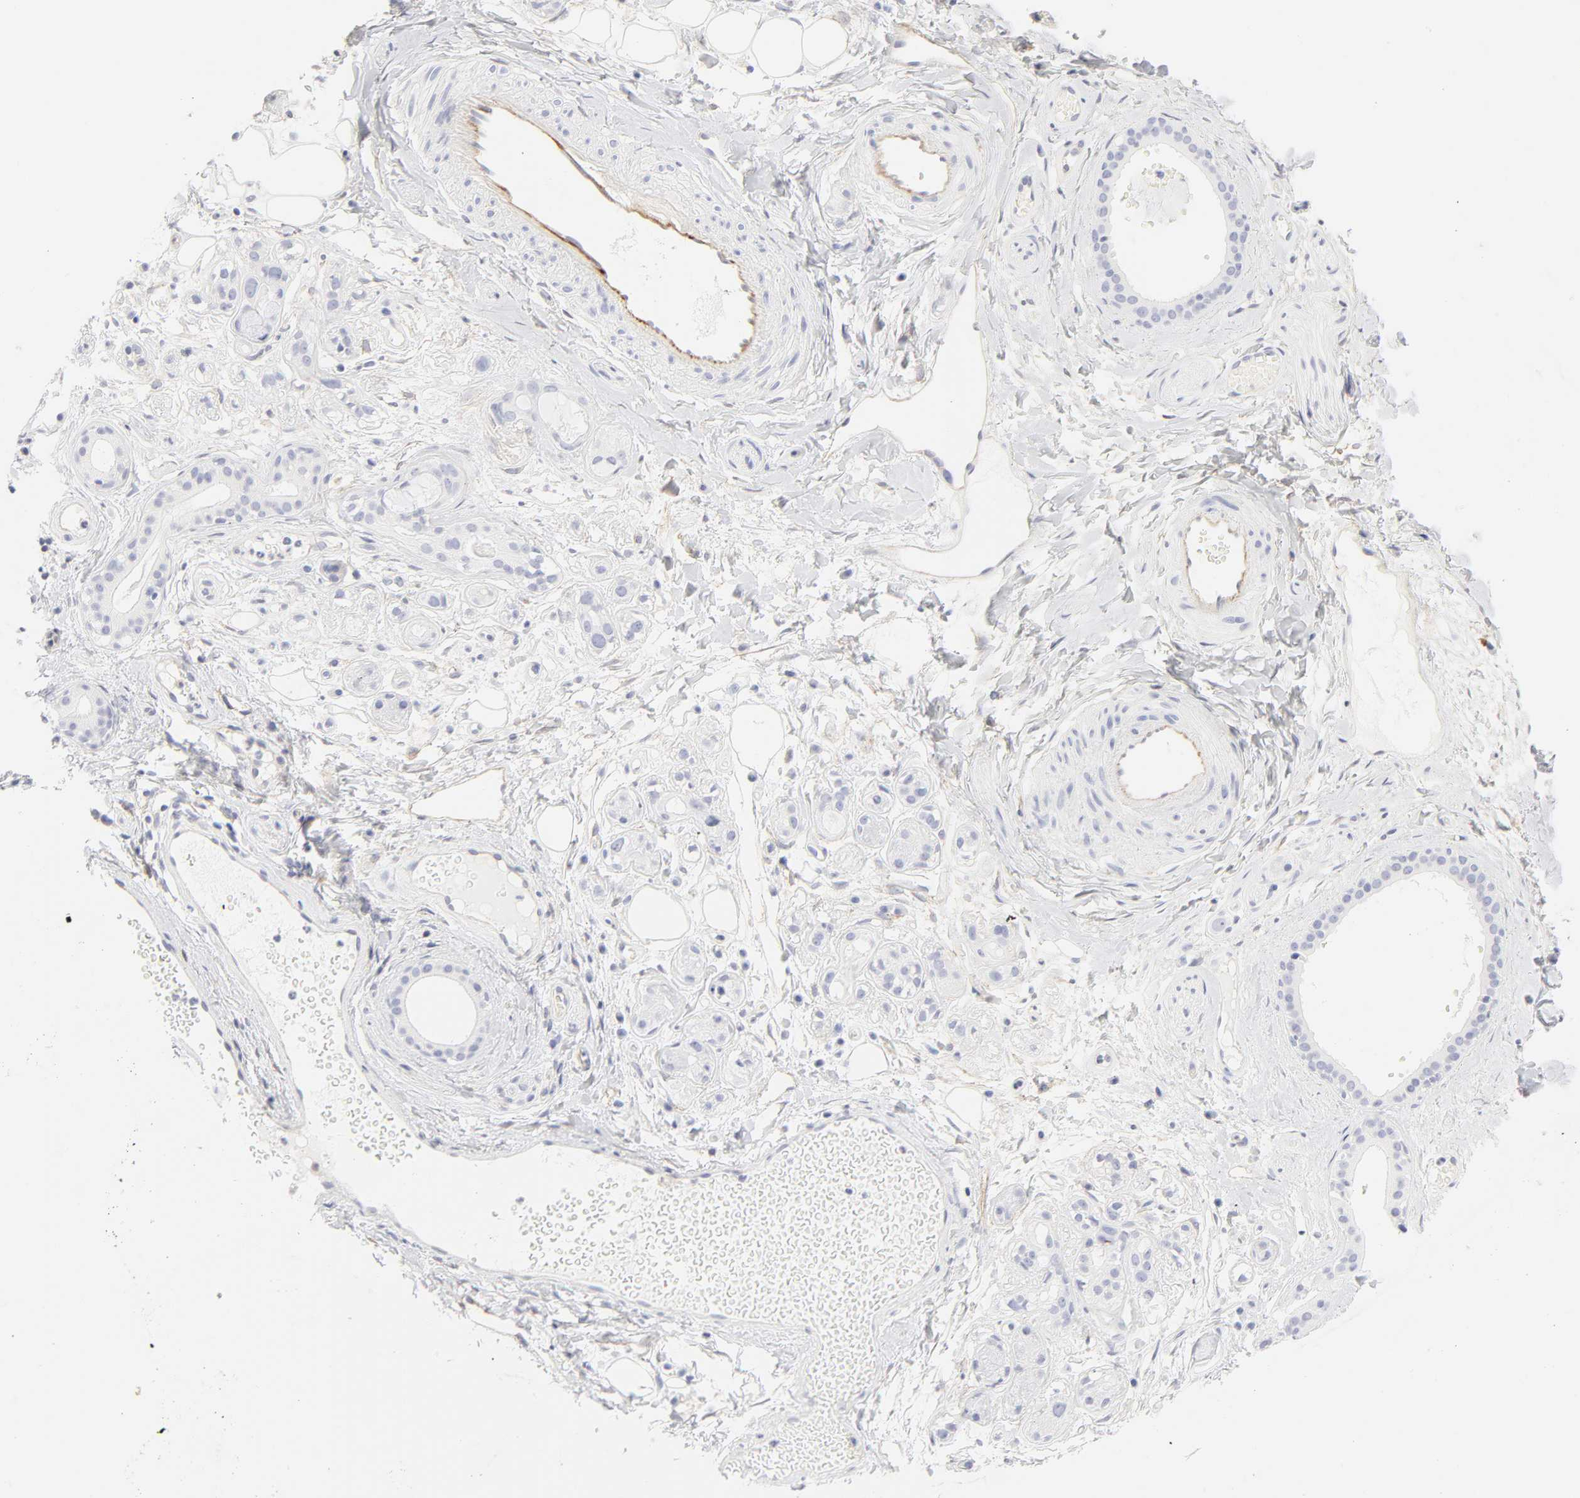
{"staining": {"intensity": "negative", "quantity": "none", "location": "none"}, "tissue": "salivary gland", "cell_type": "Glandular cells", "image_type": "normal", "snomed": [{"axis": "morphology", "description": "Normal tissue, NOS"}, {"axis": "topography", "description": "Salivary gland"}], "caption": "Glandular cells show no significant expression in benign salivary gland. The staining was performed using DAB to visualize the protein expression in brown, while the nuclei were stained in blue with hematoxylin (Magnification: 20x).", "gene": "ITGA5", "patient": {"sex": "male", "age": 54}}